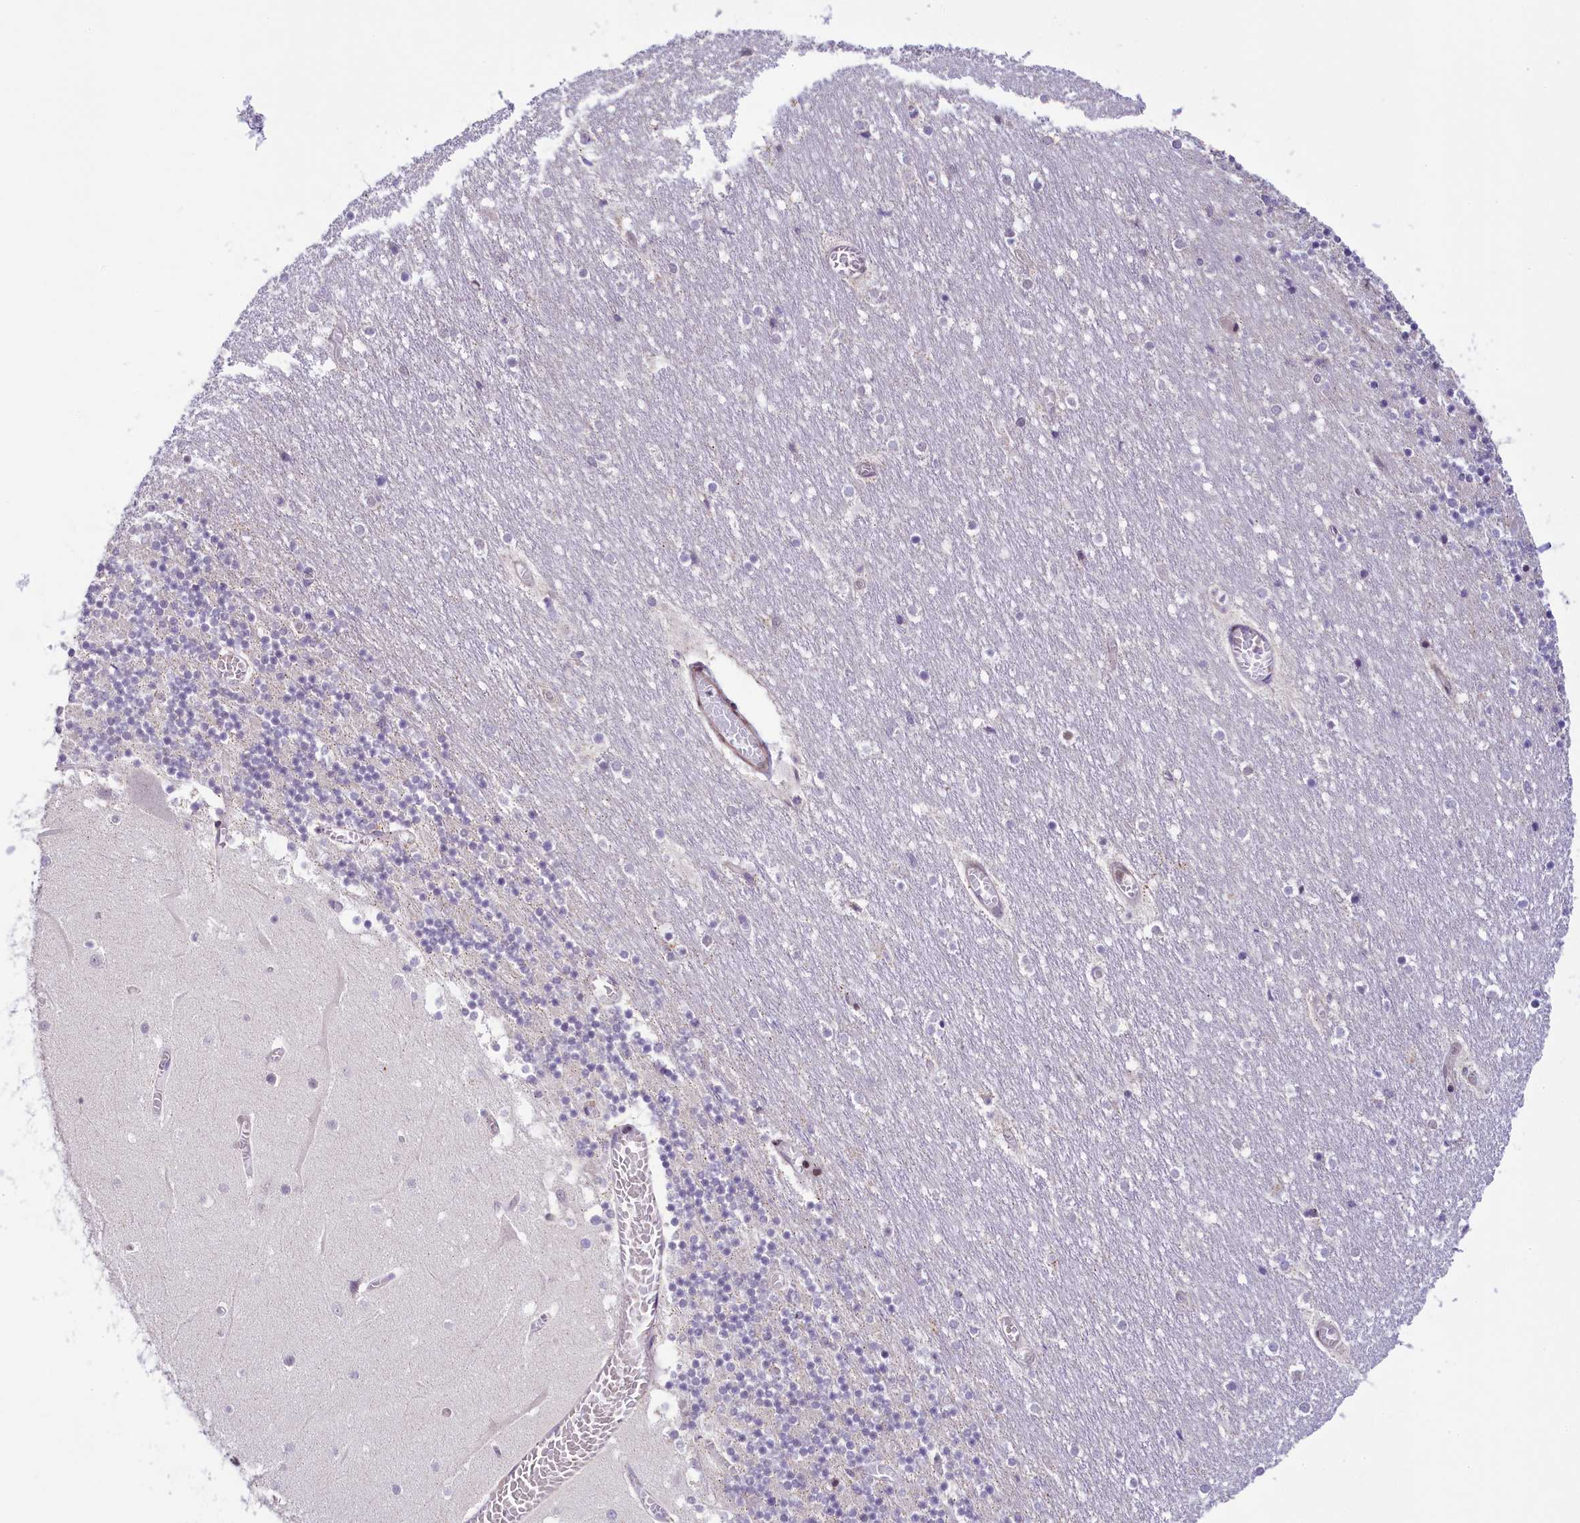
{"staining": {"intensity": "negative", "quantity": "none", "location": "none"}, "tissue": "cerebellum", "cell_type": "Cells in granular layer", "image_type": "normal", "snomed": [{"axis": "morphology", "description": "Normal tissue, NOS"}, {"axis": "topography", "description": "Cerebellum"}], "caption": "Immunohistochemistry photomicrograph of benign cerebellum stained for a protein (brown), which displays no staining in cells in granular layer. (DAB immunohistochemistry (IHC) with hematoxylin counter stain).", "gene": "RBBP8", "patient": {"sex": "female", "age": 28}}